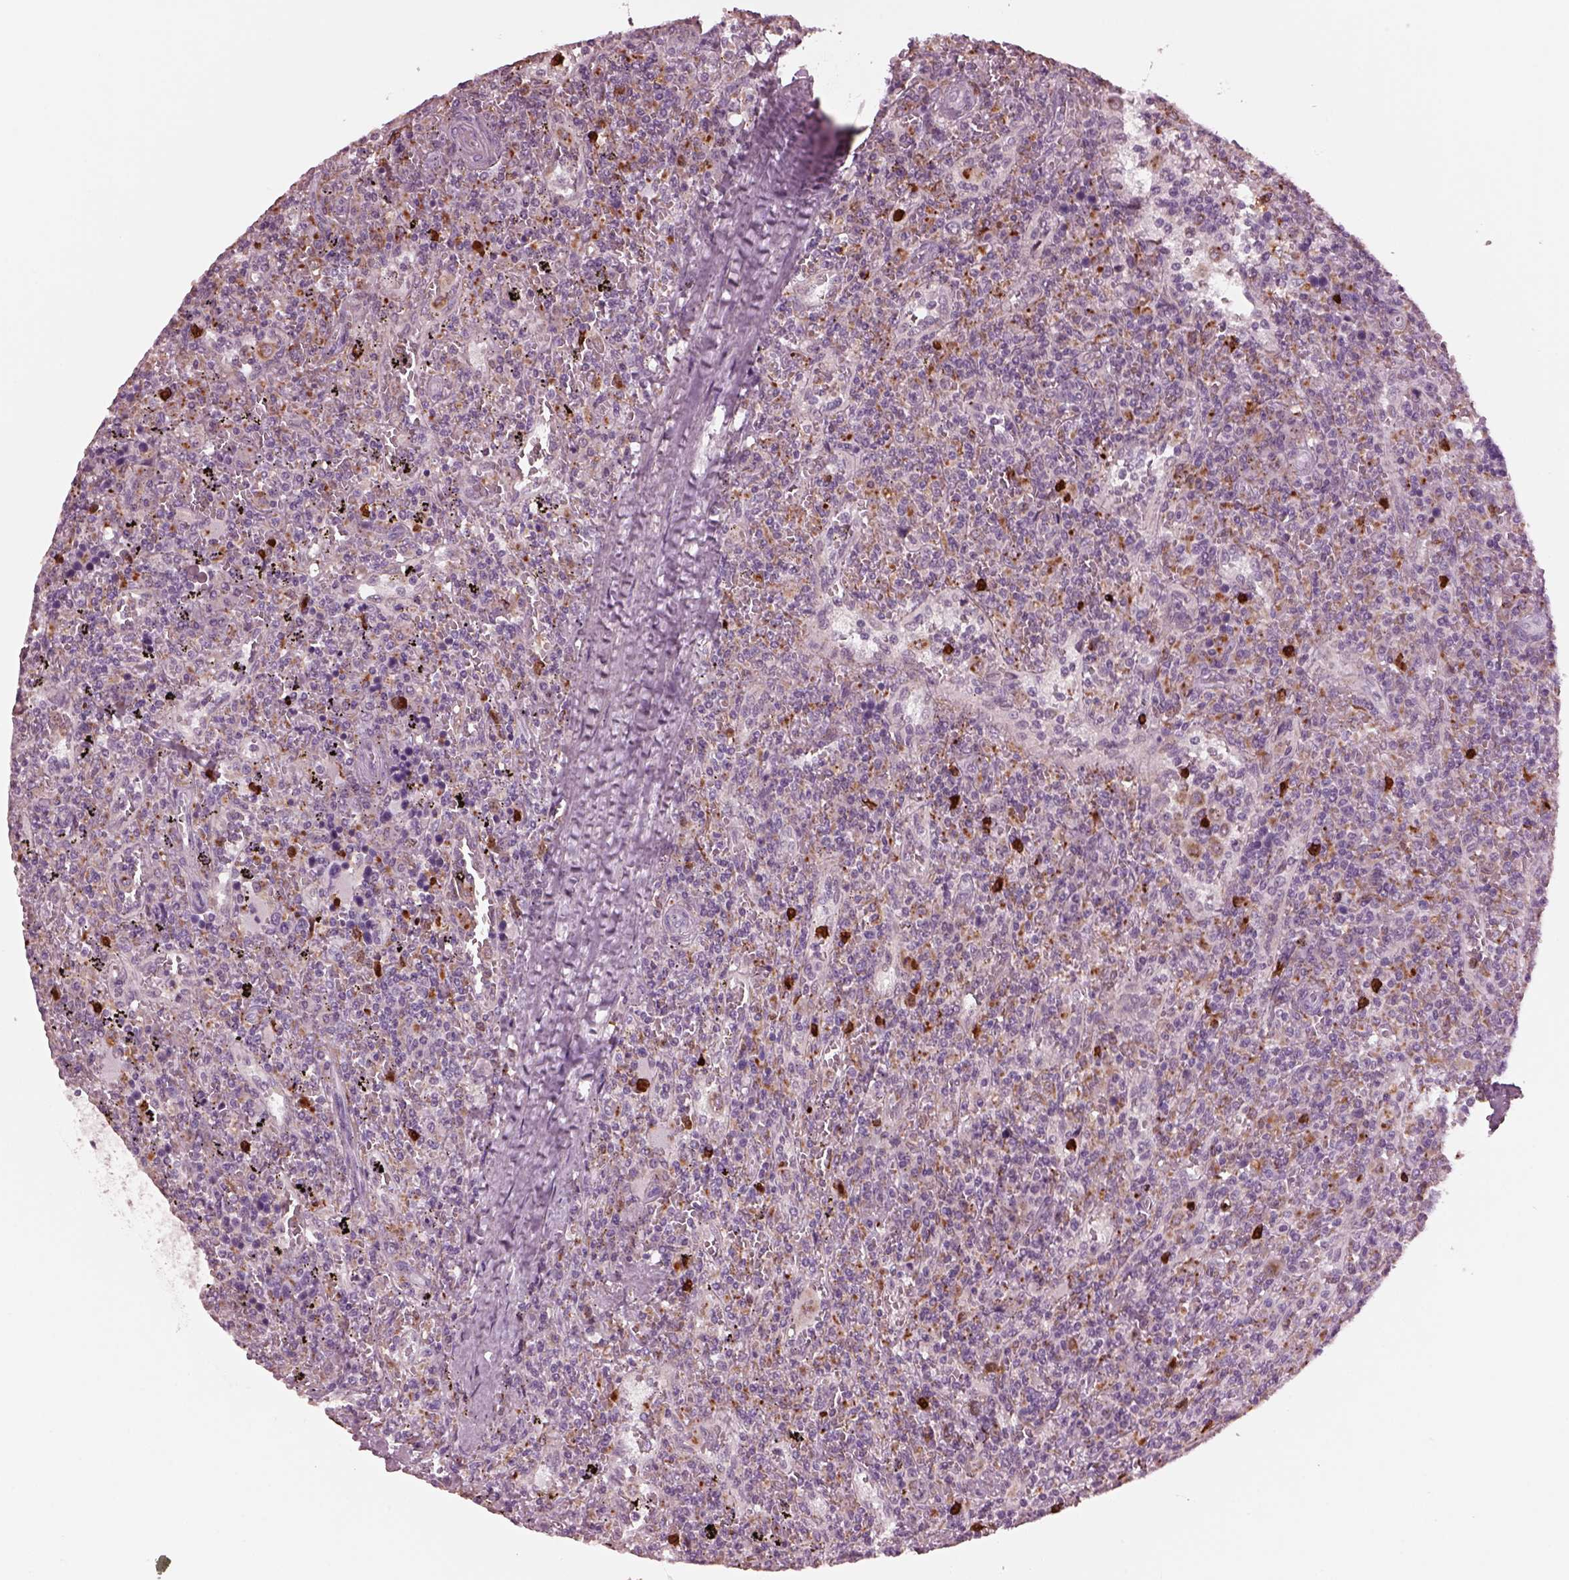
{"staining": {"intensity": "moderate", "quantity": "<25%", "location": "cytoplasmic/membranous"}, "tissue": "lymphoma", "cell_type": "Tumor cells", "image_type": "cancer", "snomed": [{"axis": "morphology", "description": "Malignant lymphoma, non-Hodgkin's type, Low grade"}, {"axis": "topography", "description": "Spleen"}], "caption": "This is a histology image of immunohistochemistry staining of low-grade malignant lymphoma, non-Hodgkin's type, which shows moderate staining in the cytoplasmic/membranous of tumor cells.", "gene": "SLAMF8", "patient": {"sex": "male", "age": 62}}